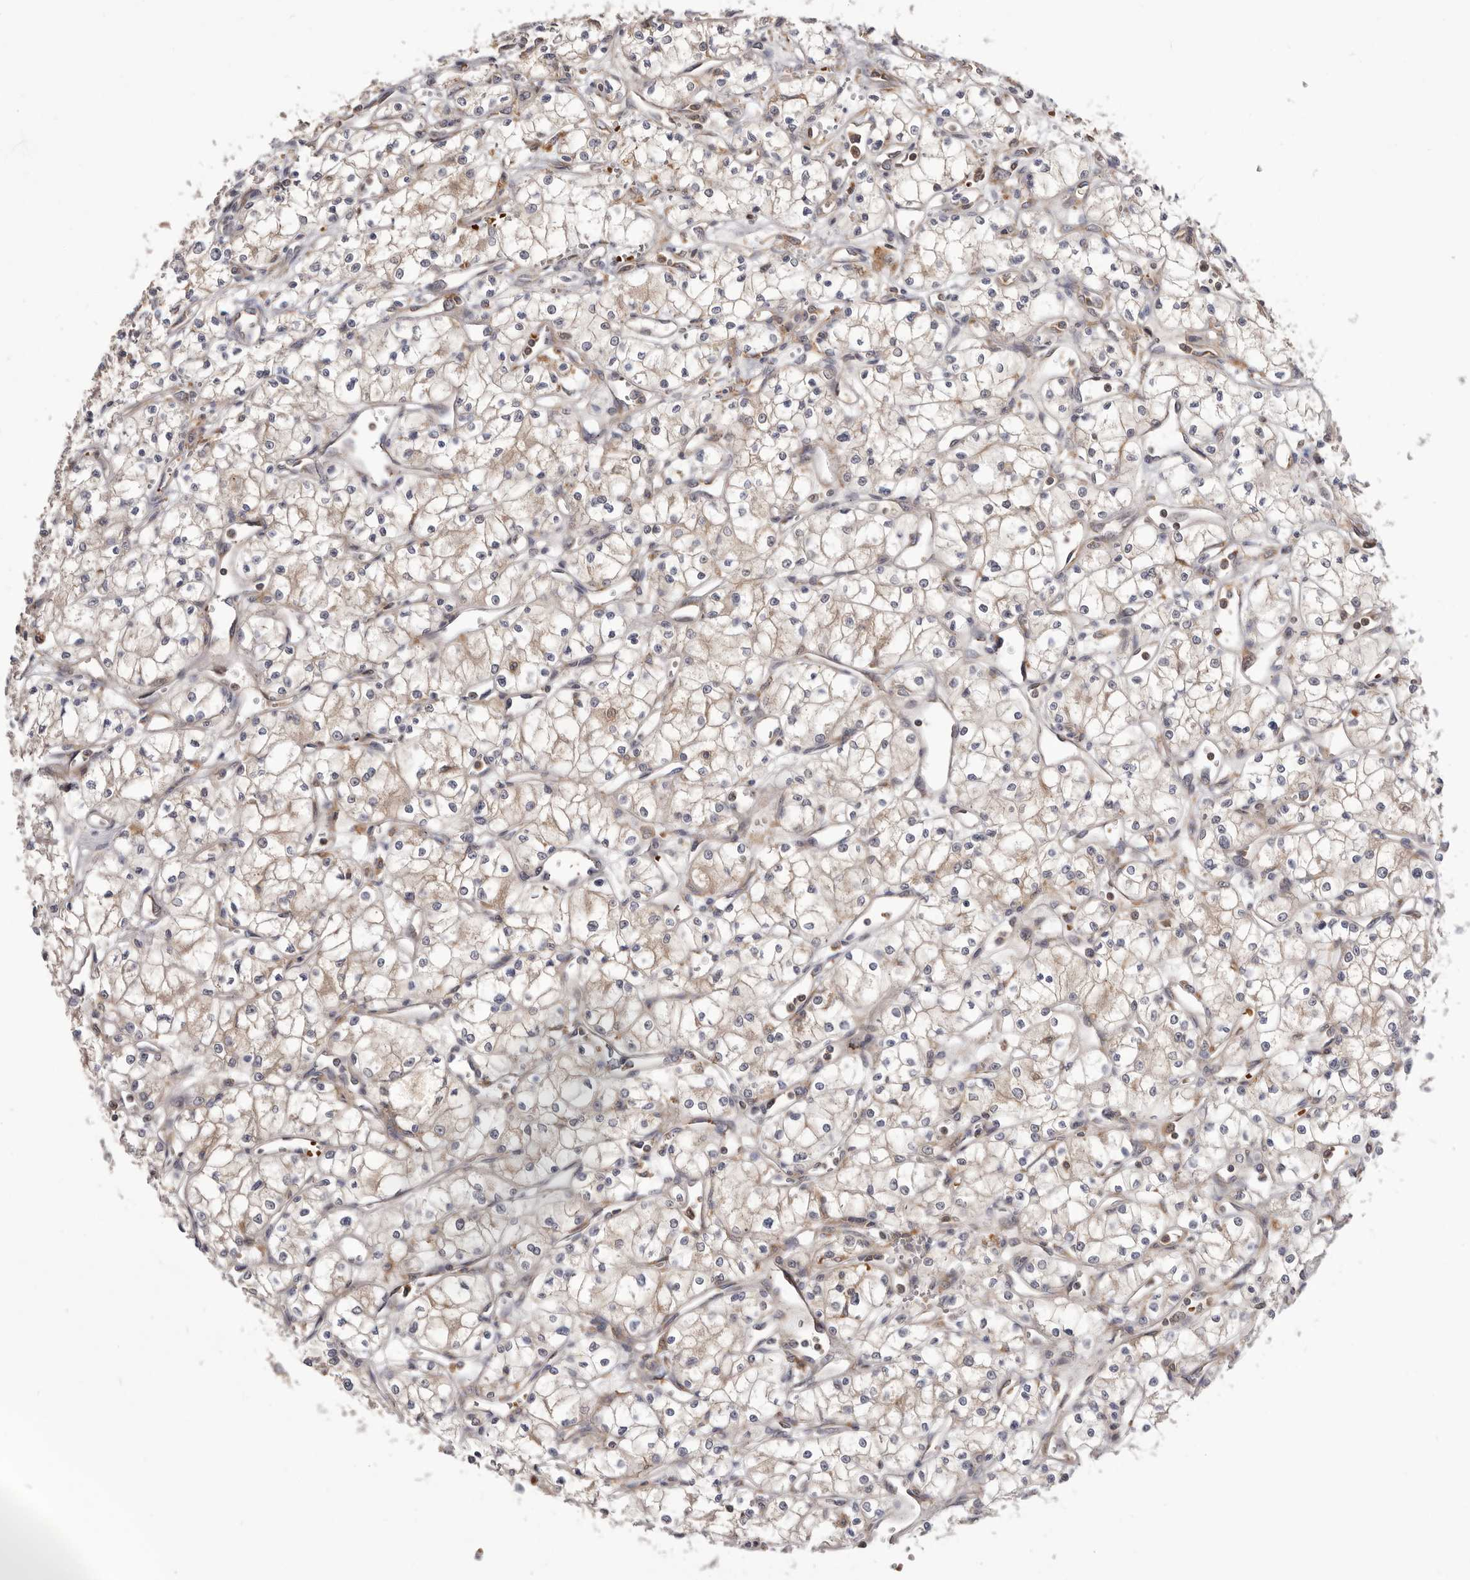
{"staining": {"intensity": "weak", "quantity": "<25%", "location": "cytoplasmic/membranous"}, "tissue": "renal cancer", "cell_type": "Tumor cells", "image_type": "cancer", "snomed": [{"axis": "morphology", "description": "Adenocarcinoma, NOS"}, {"axis": "topography", "description": "Kidney"}], "caption": "This histopathology image is of adenocarcinoma (renal) stained with IHC to label a protein in brown with the nuclei are counter-stained blue. There is no positivity in tumor cells.", "gene": "RNF213", "patient": {"sex": "male", "age": 59}}